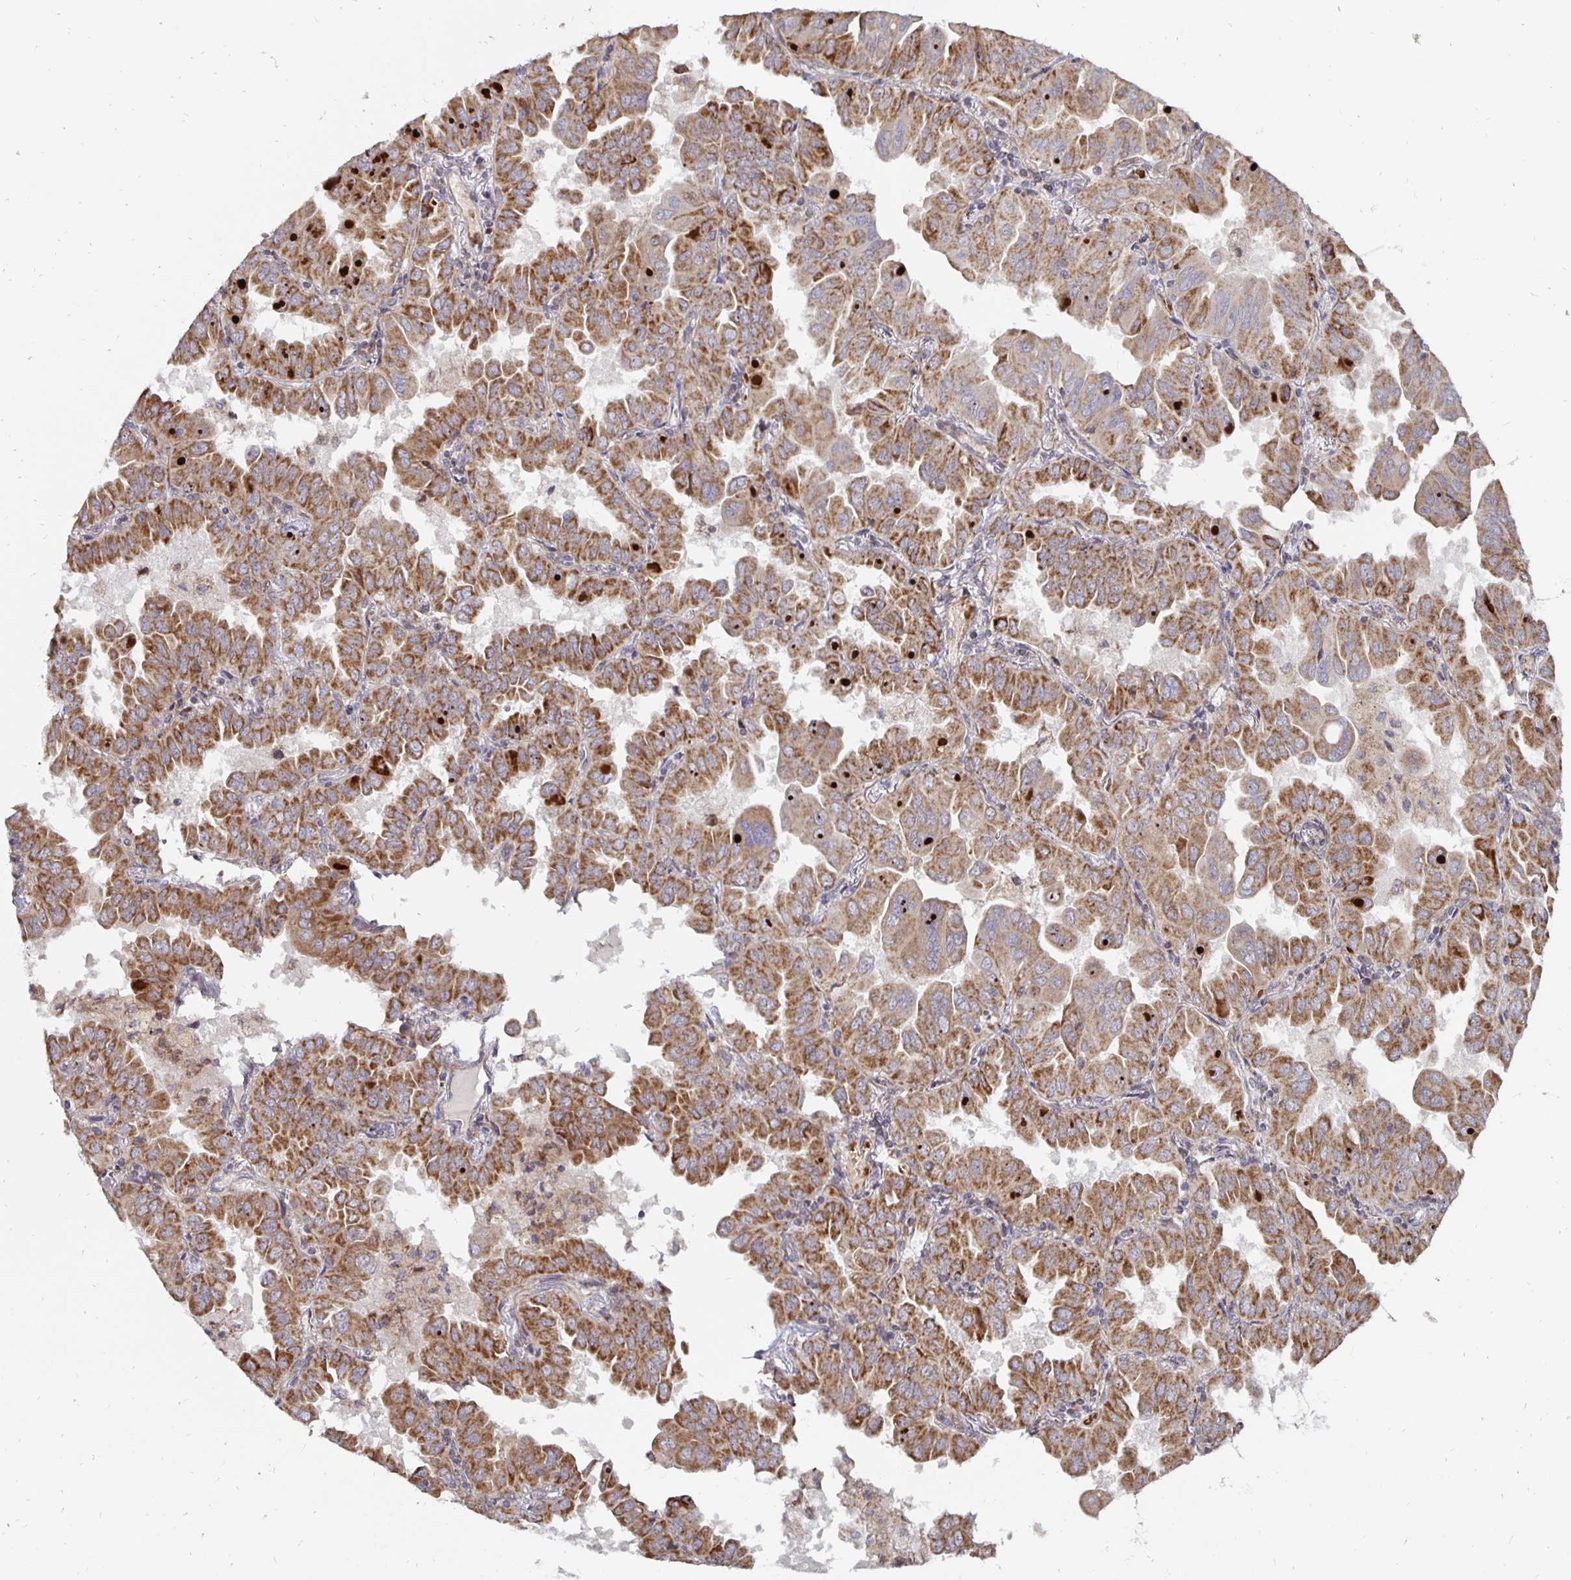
{"staining": {"intensity": "moderate", "quantity": ">75%", "location": "cytoplasmic/membranous"}, "tissue": "lung cancer", "cell_type": "Tumor cells", "image_type": "cancer", "snomed": [{"axis": "morphology", "description": "Adenocarcinoma, NOS"}, {"axis": "topography", "description": "Lung"}], "caption": "A brown stain shows moderate cytoplasmic/membranous staining of a protein in lung adenocarcinoma tumor cells. (DAB (3,3'-diaminobenzidine) IHC, brown staining for protein, blue staining for nuclei).", "gene": "MRPL28", "patient": {"sex": "male", "age": 64}}